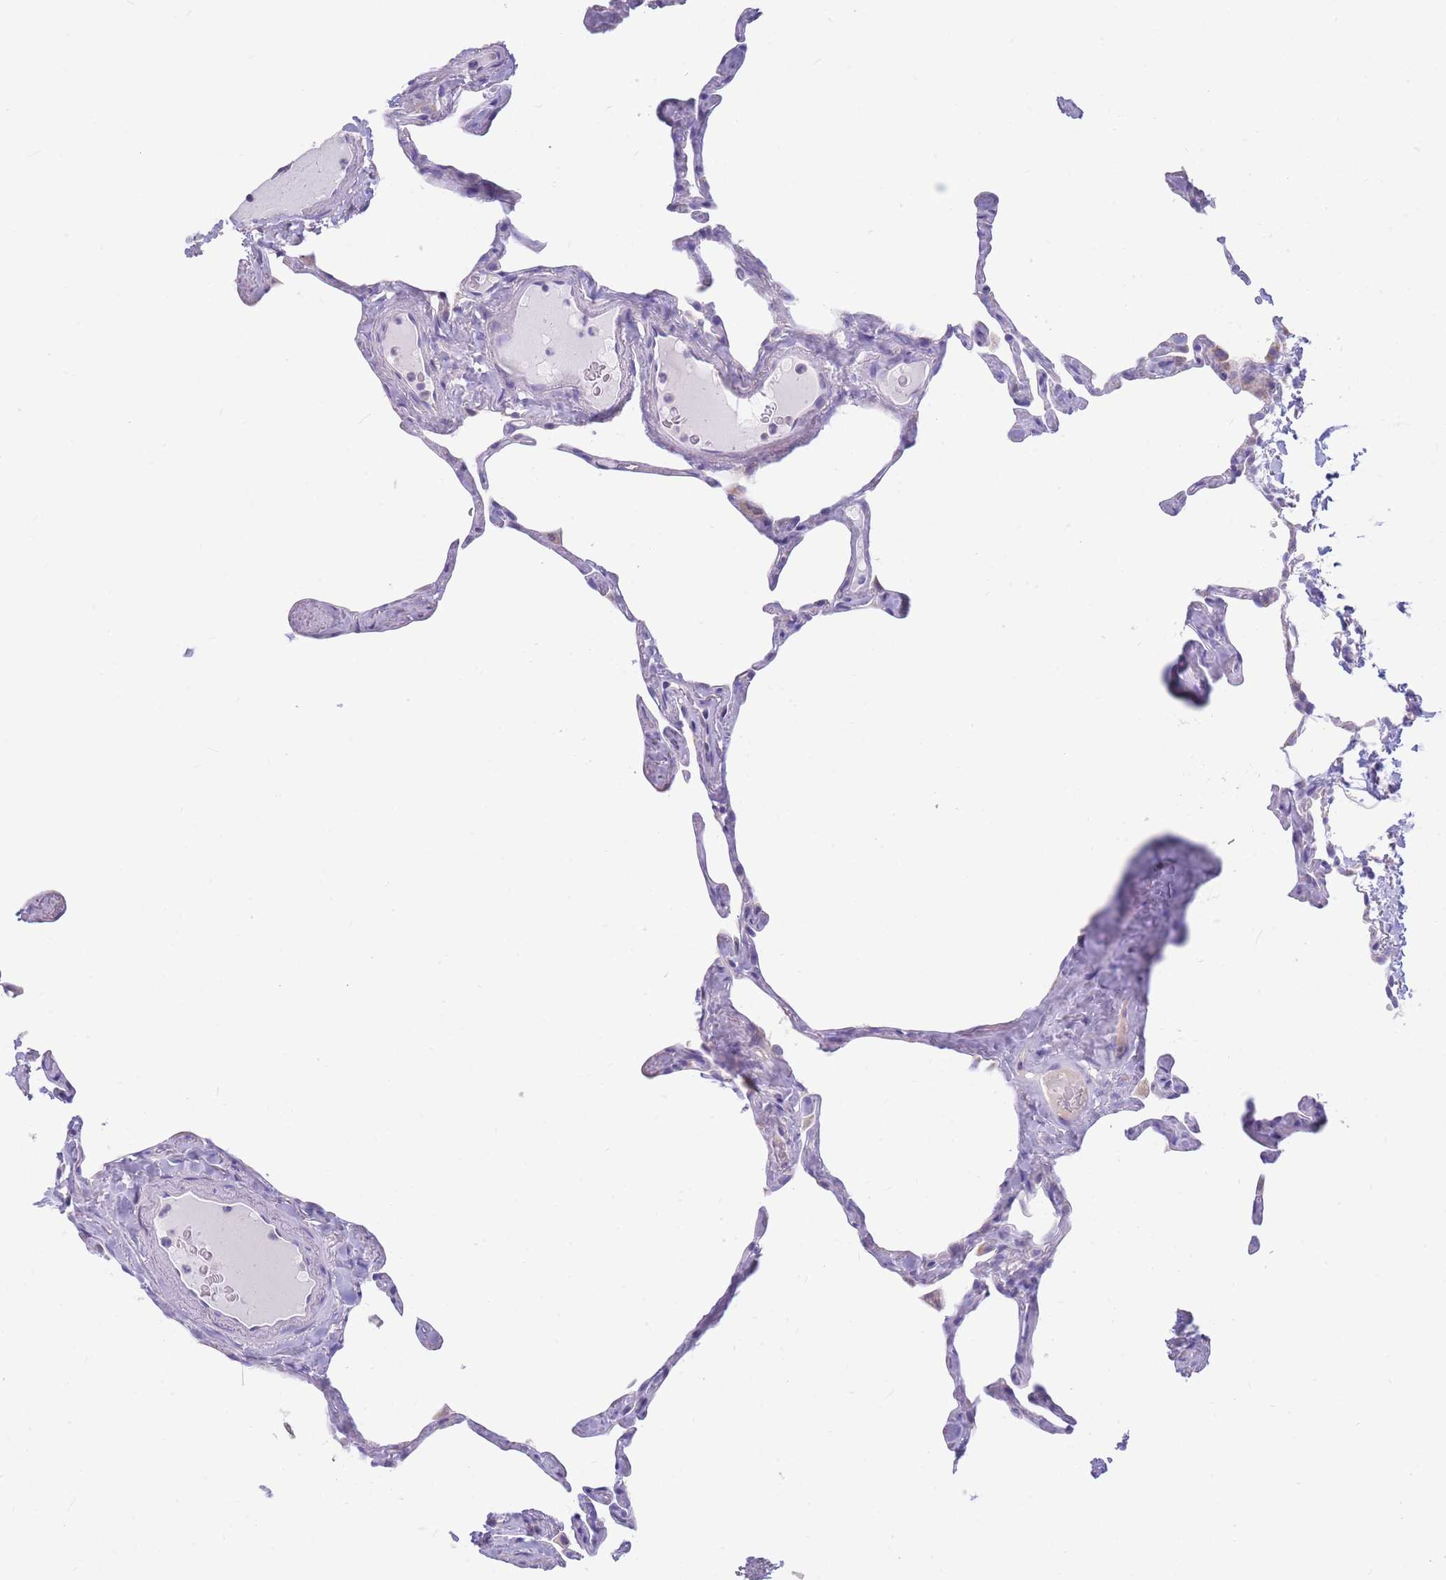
{"staining": {"intensity": "negative", "quantity": "none", "location": "none"}, "tissue": "lung", "cell_type": "Alveolar cells", "image_type": "normal", "snomed": [{"axis": "morphology", "description": "Normal tissue, NOS"}, {"axis": "topography", "description": "Lung"}], "caption": "A high-resolution micrograph shows immunohistochemistry staining of normal lung, which reveals no significant positivity in alveolar cells.", "gene": "DHRS11", "patient": {"sex": "male", "age": 65}}